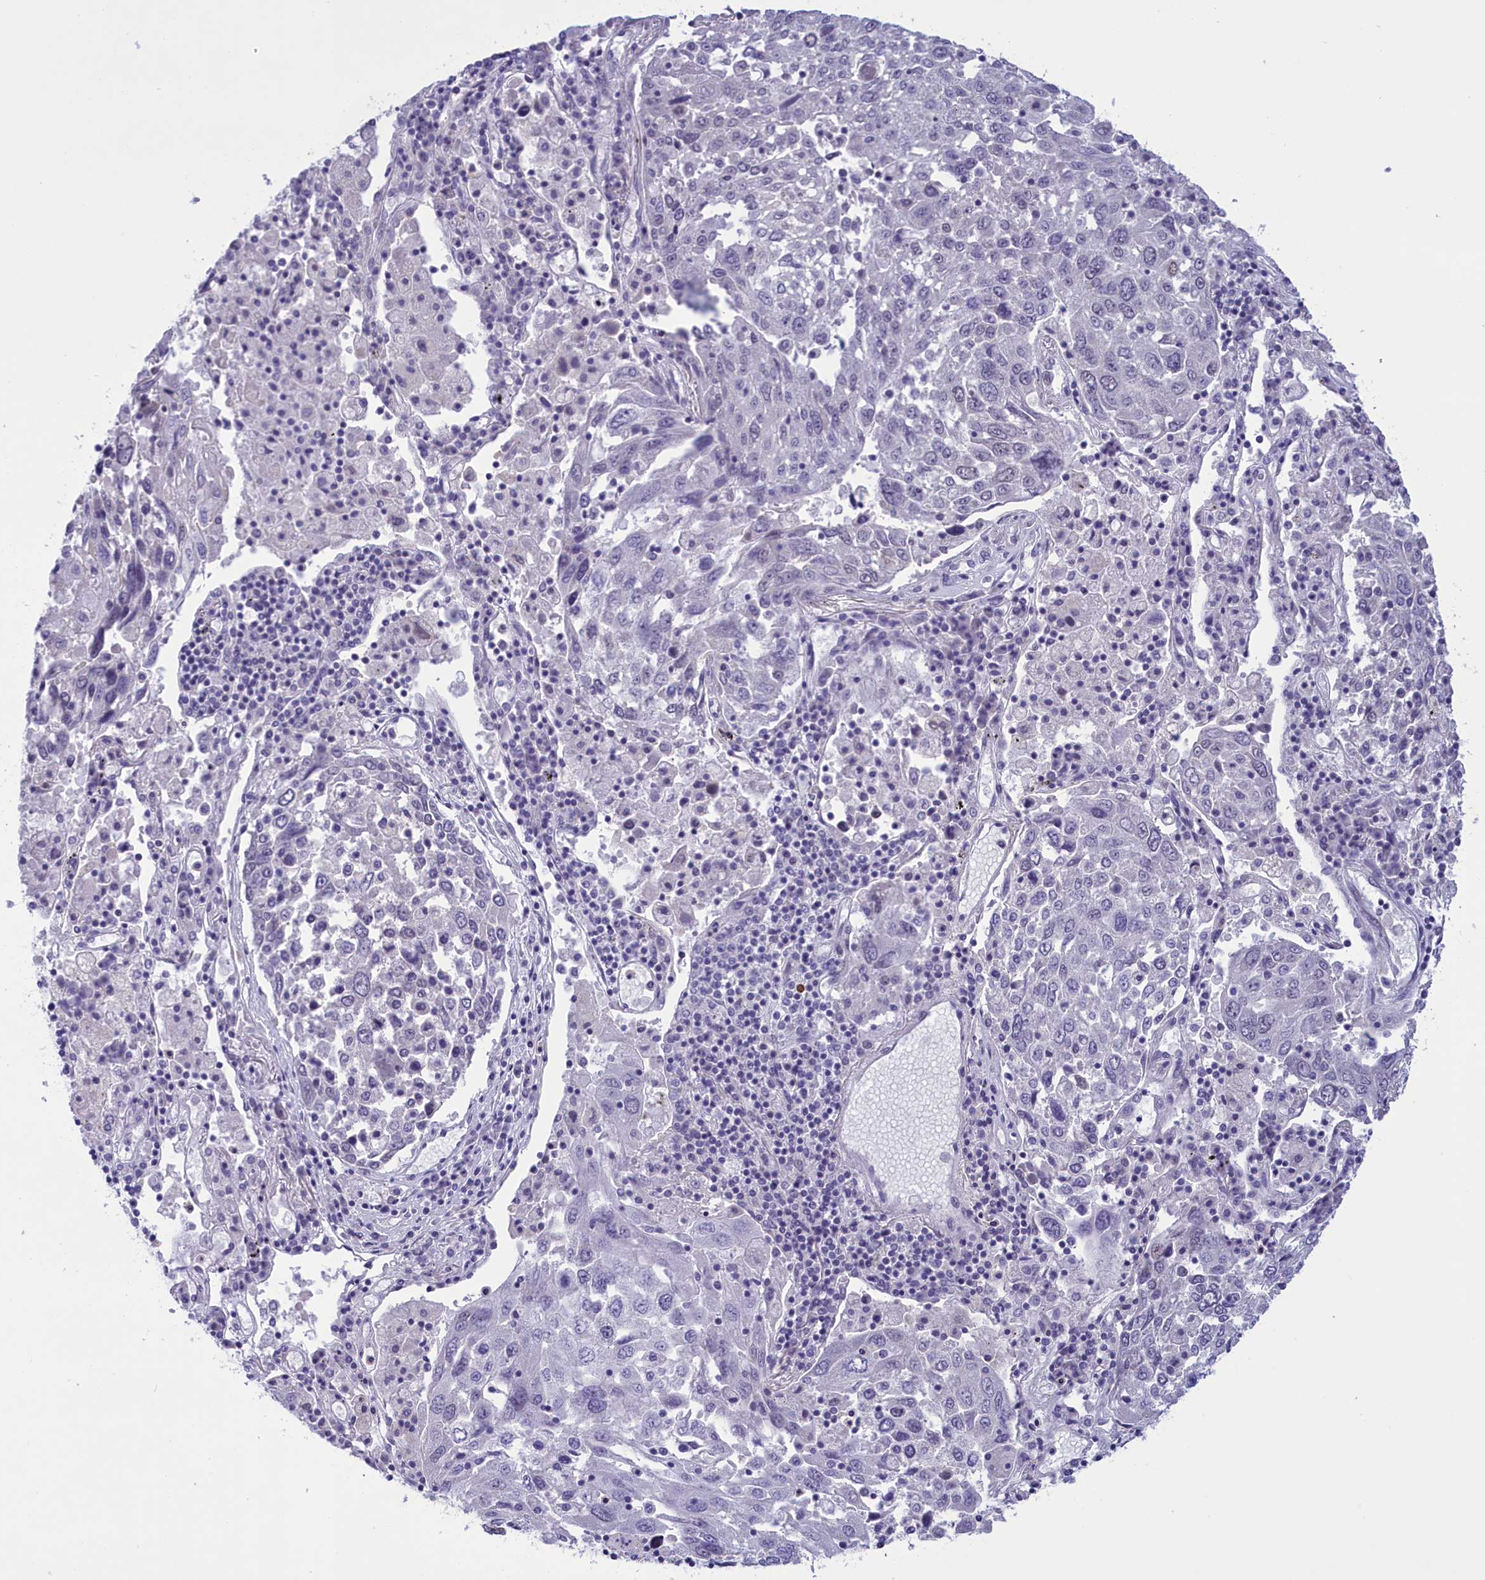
{"staining": {"intensity": "negative", "quantity": "none", "location": "none"}, "tissue": "lung cancer", "cell_type": "Tumor cells", "image_type": "cancer", "snomed": [{"axis": "morphology", "description": "Squamous cell carcinoma, NOS"}, {"axis": "topography", "description": "Lung"}], "caption": "This is an immunohistochemistry (IHC) micrograph of human lung squamous cell carcinoma. There is no positivity in tumor cells.", "gene": "ELOA2", "patient": {"sex": "male", "age": 65}}